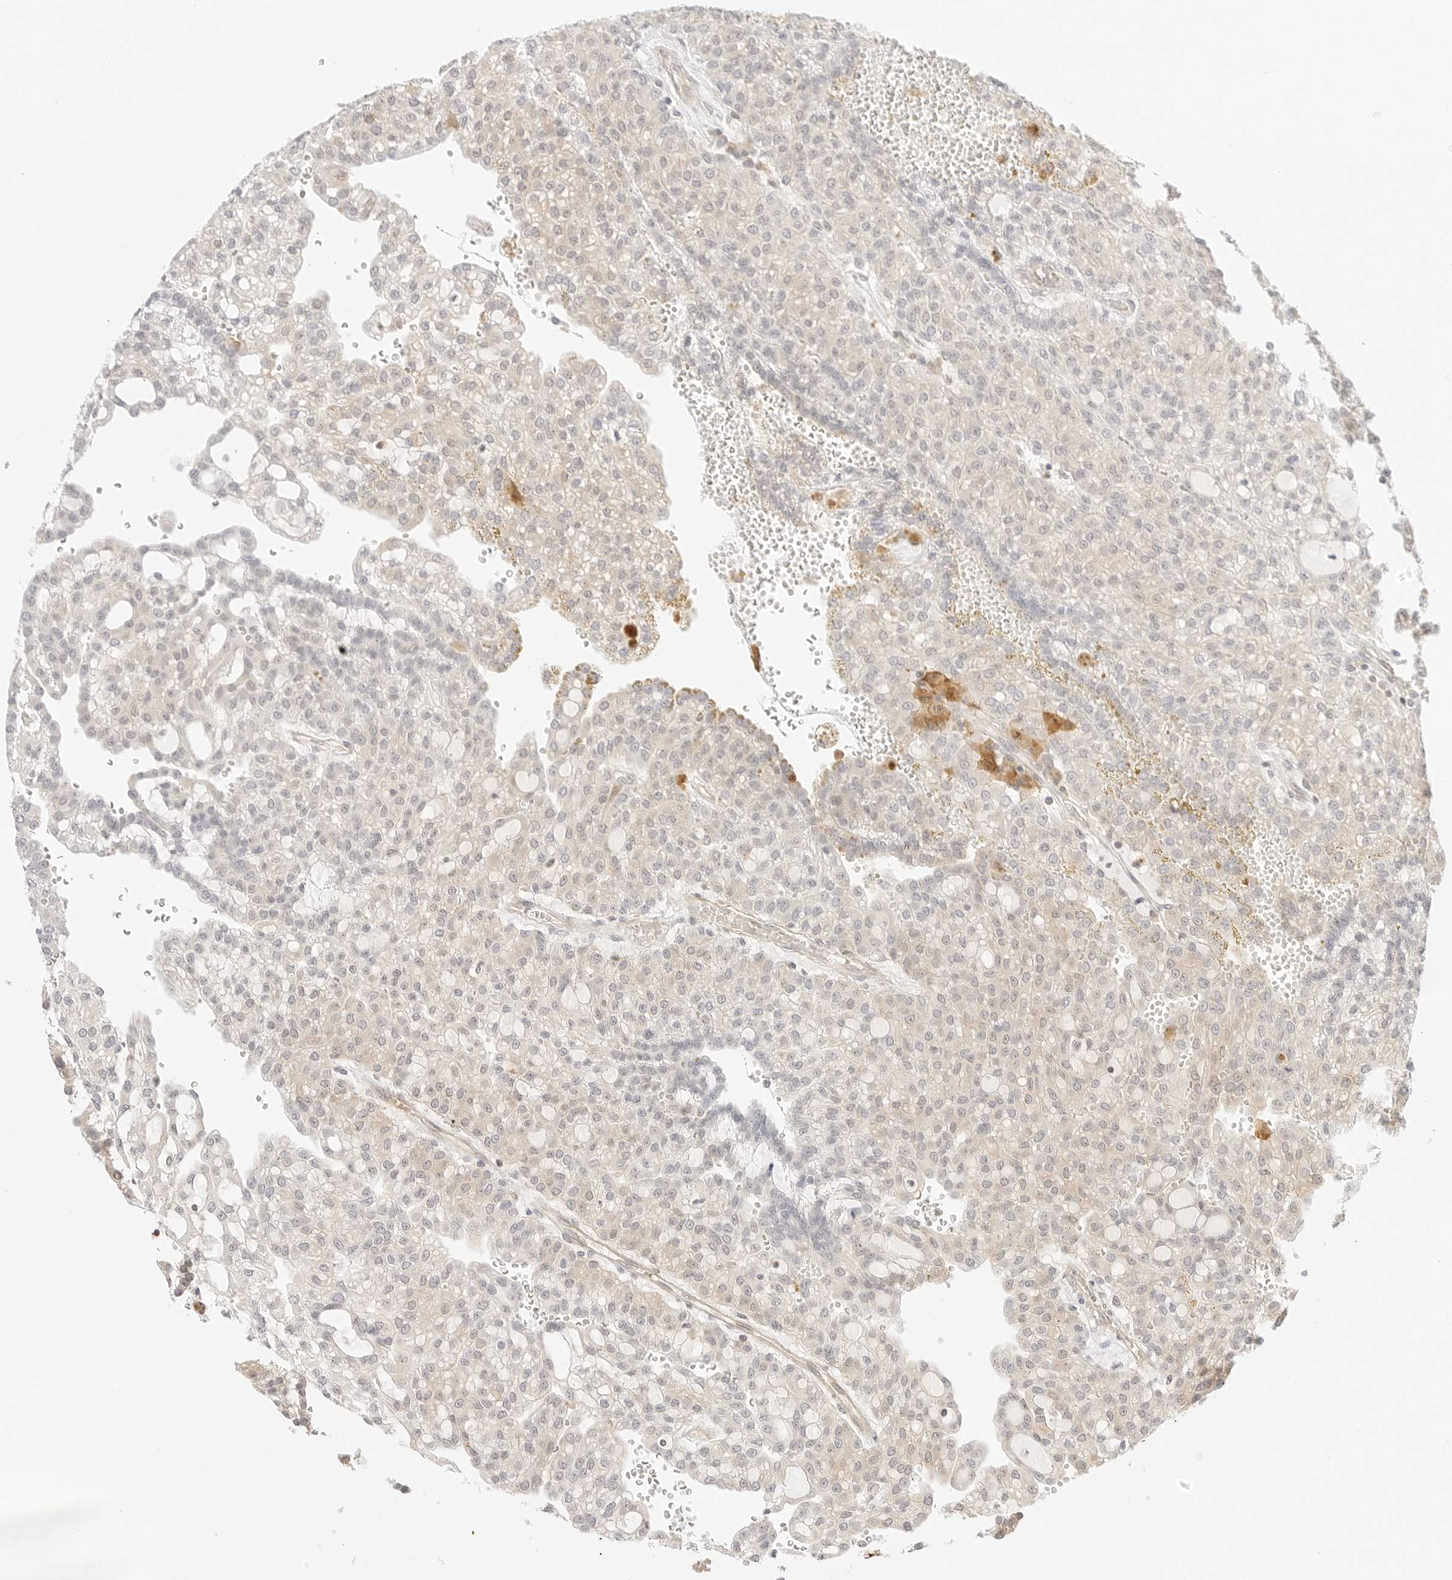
{"staining": {"intensity": "weak", "quantity": "25%-75%", "location": "cytoplasmic/membranous"}, "tissue": "renal cancer", "cell_type": "Tumor cells", "image_type": "cancer", "snomed": [{"axis": "morphology", "description": "Adenocarcinoma, NOS"}, {"axis": "topography", "description": "Kidney"}], "caption": "IHC photomicrograph of renal adenocarcinoma stained for a protein (brown), which reveals low levels of weak cytoplasmic/membranous staining in about 25%-75% of tumor cells.", "gene": "TEKT2", "patient": {"sex": "male", "age": 63}}